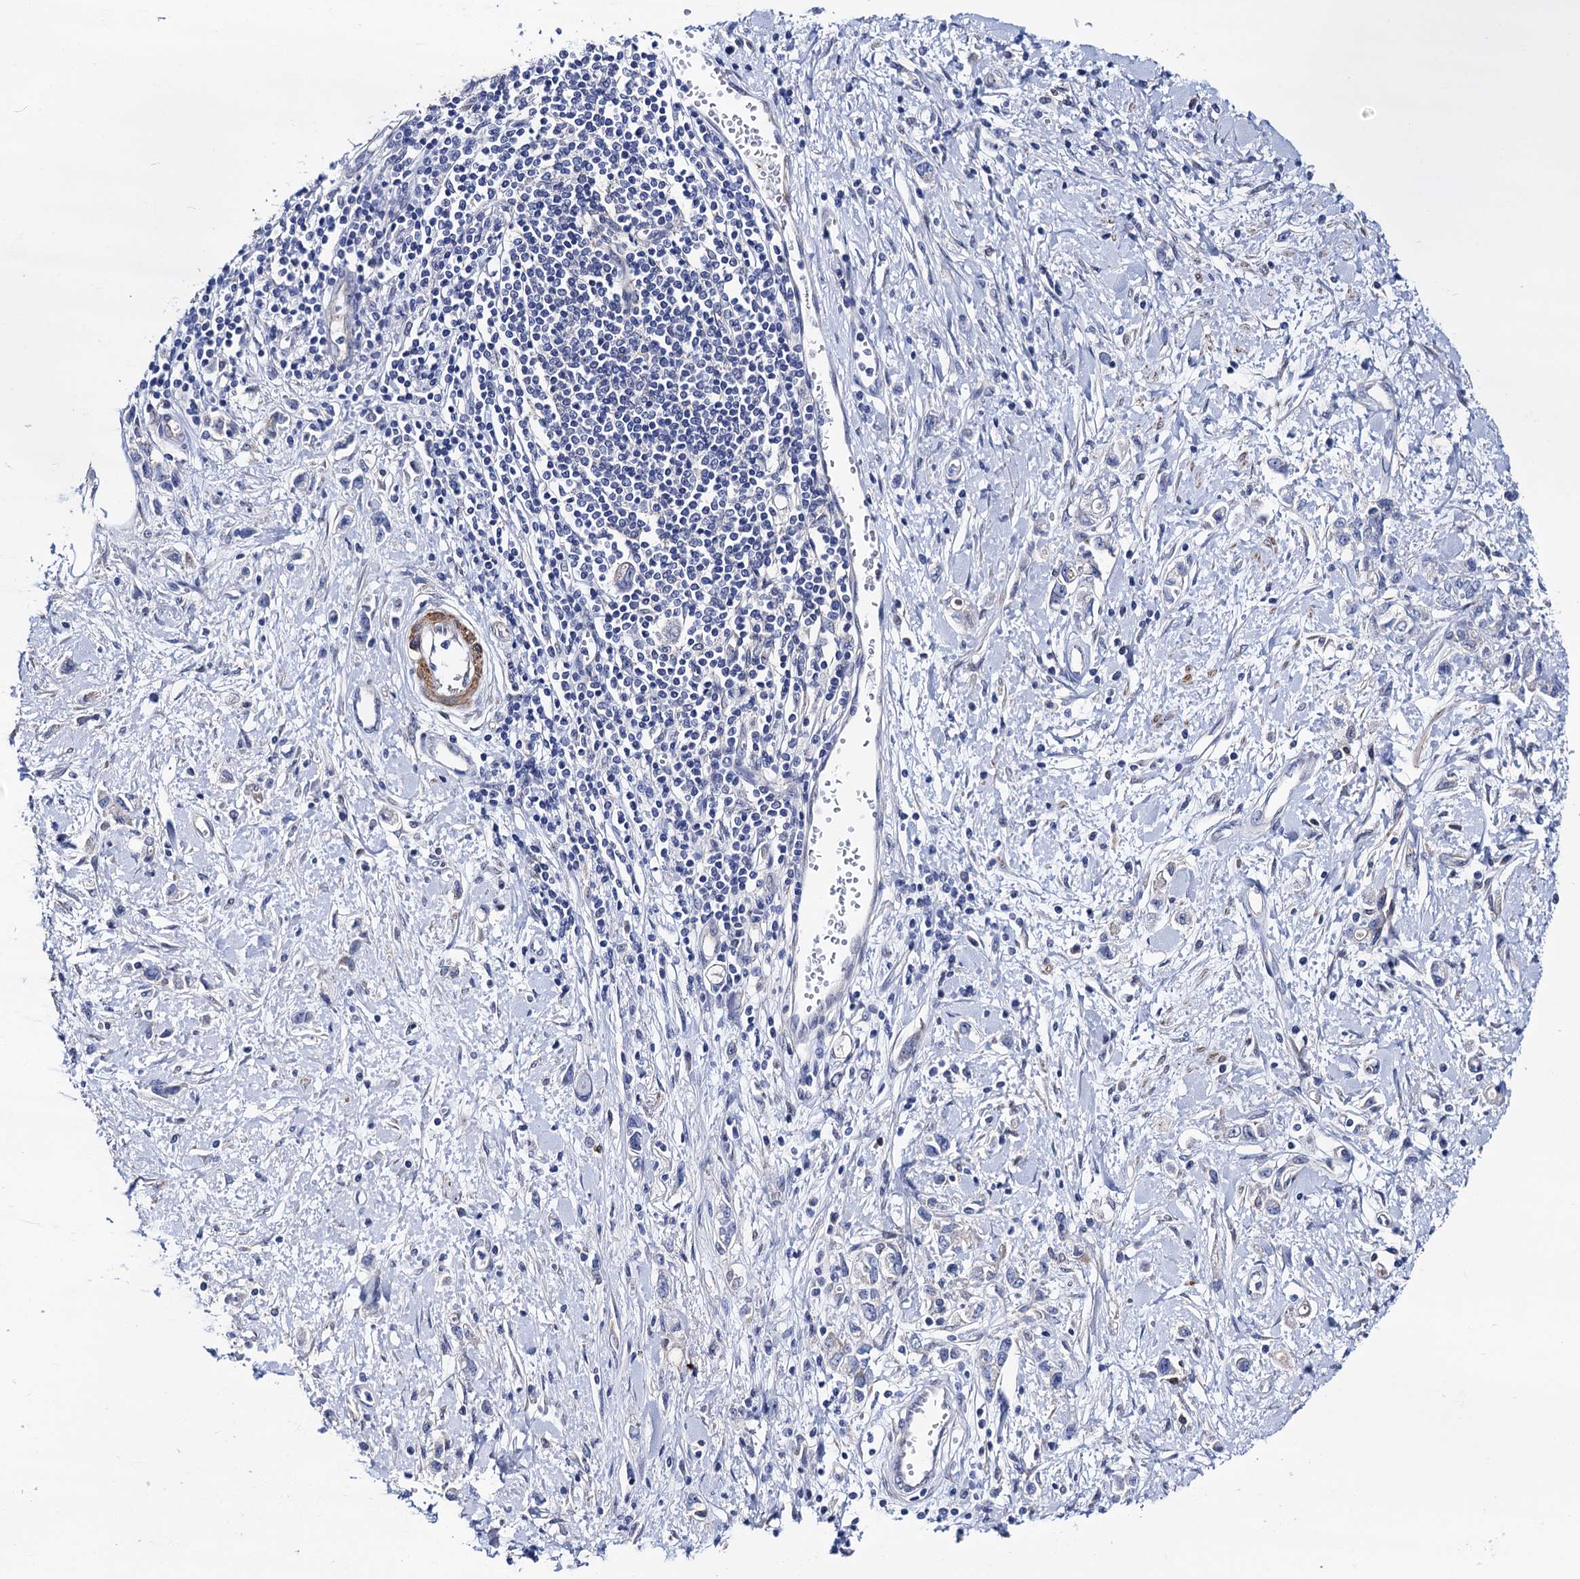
{"staining": {"intensity": "negative", "quantity": "none", "location": "none"}, "tissue": "stomach cancer", "cell_type": "Tumor cells", "image_type": "cancer", "snomed": [{"axis": "morphology", "description": "Adenocarcinoma, NOS"}, {"axis": "topography", "description": "Stomach"}], "caption": "This image is of stomach adenocarcinoma stained with IHC to label a protein in brown with the nuclei are counter-stained blue. There is no positivity in tumor cells.", "gene": "ZDHHC18", "patient": {"sex": "female", "age": 76}}